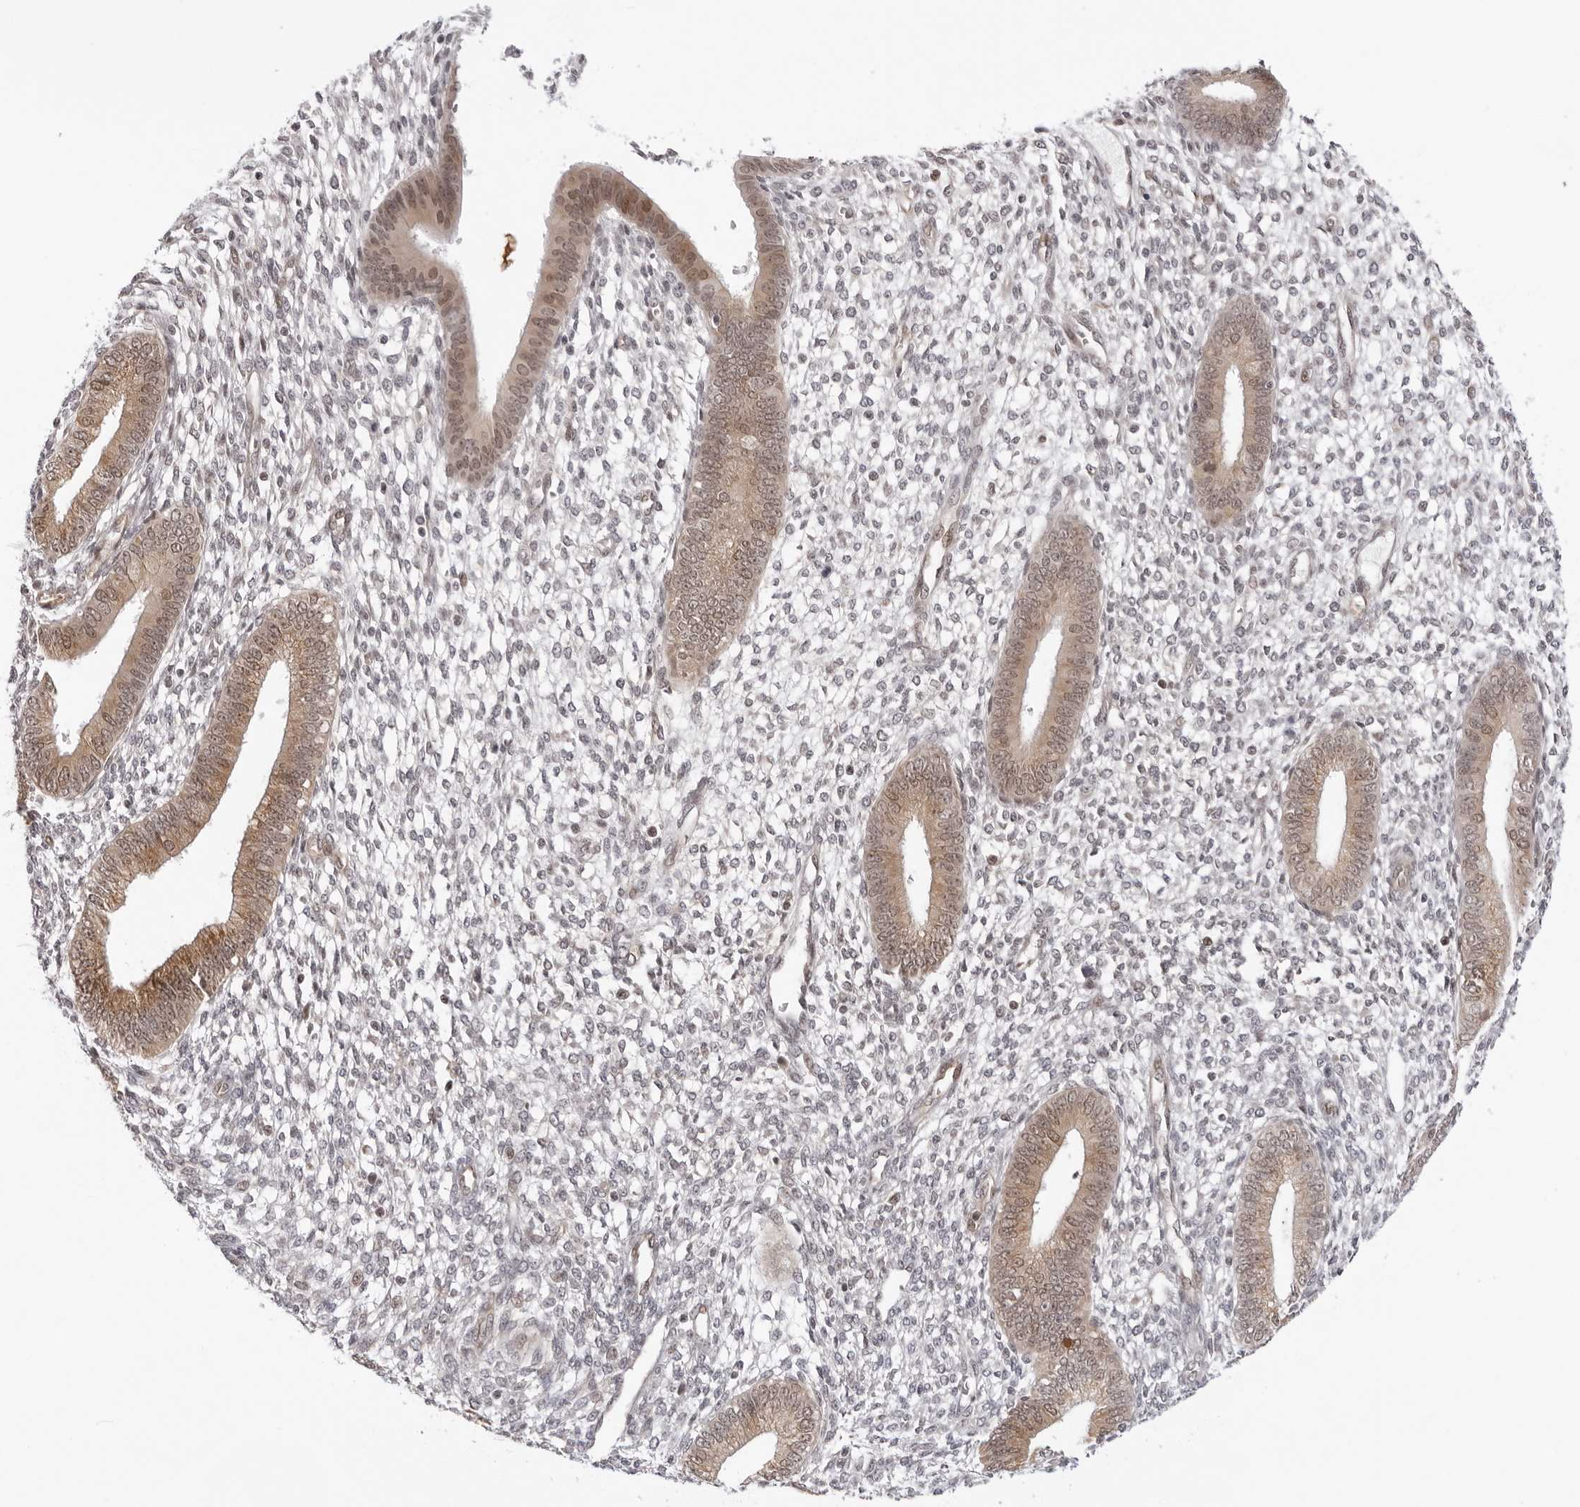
{"staining": {"intensity": "negative", "quantity": "none", "location": "none"}, "tissue": "endometrium", "cell_type": "Cells in endometrial stroma", "image_type": "normal", "snomed": [{"axis": "morphology", "description": "Normal tissue, NOS"}, {"axis": "topography", "description": "Endometrium"}], "caption": "The immunohistochemistry histopathology image has no significant expression in cells in endometrial stroma of endometrium. (DAB immunohistochemistry, high magnification).", "gene": "ITGB3BP", "patient": {"sex": "female", "age": 46}}